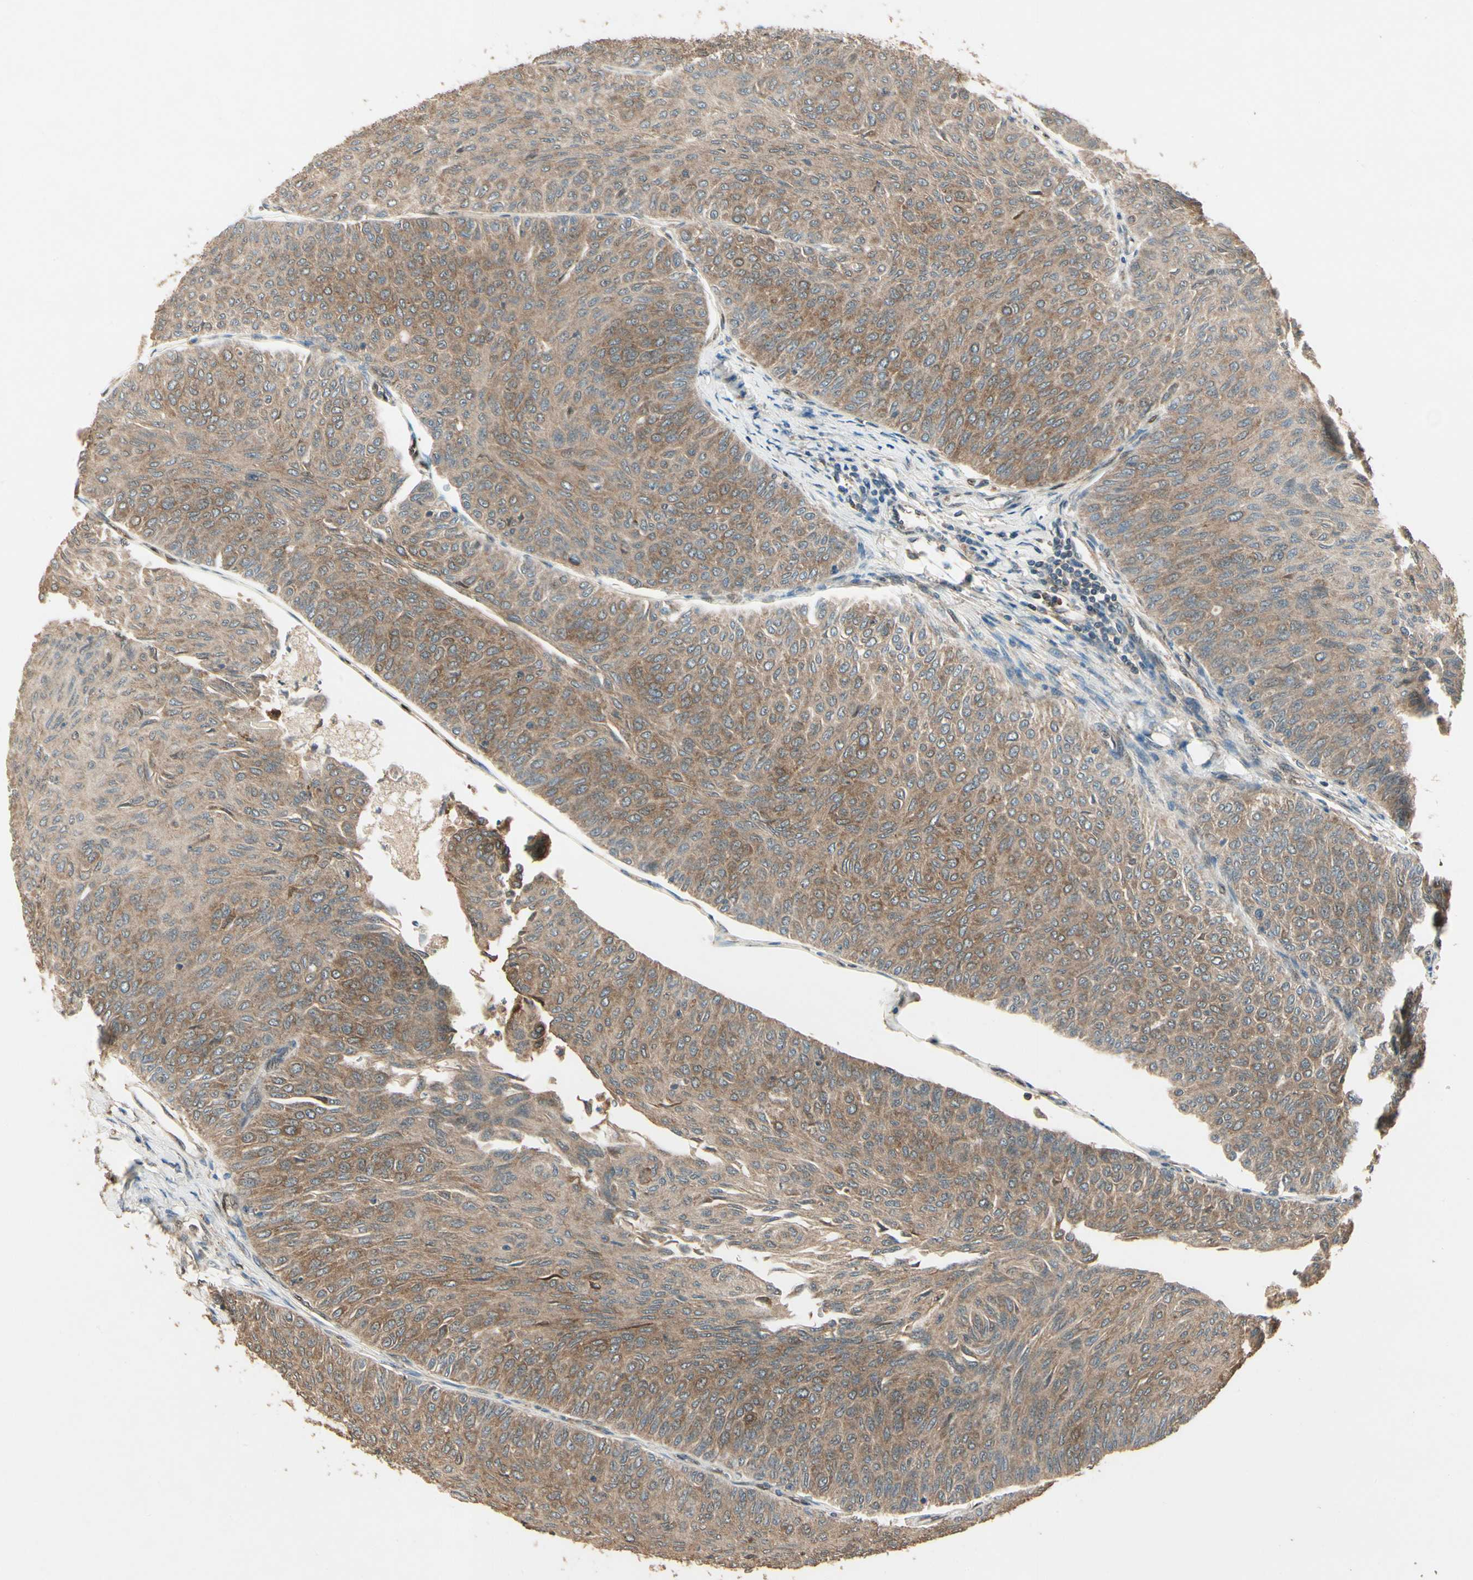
{"staining": {"intensity": "moderate", "quantity": ">75%", "location": "cytoplasmic/membranous"}, "tissue": "urothelial cancer", "cell_type": "Tumor cells", "image_type": "cancer", "snomed": [{"axis": "morphology", "description": "Urothelial carcinoma, Low grade"}, {"axis": "topography", "description": "Urinary bladder"}], "caption": "This histopathology image displays IHC staining of human urothelial cancer, with medium moderate cytoplasmic/membranous staining in about >75% of tumor cells.", "gene": "CCT7", "patient": {"sex": "male", "age": 78}}